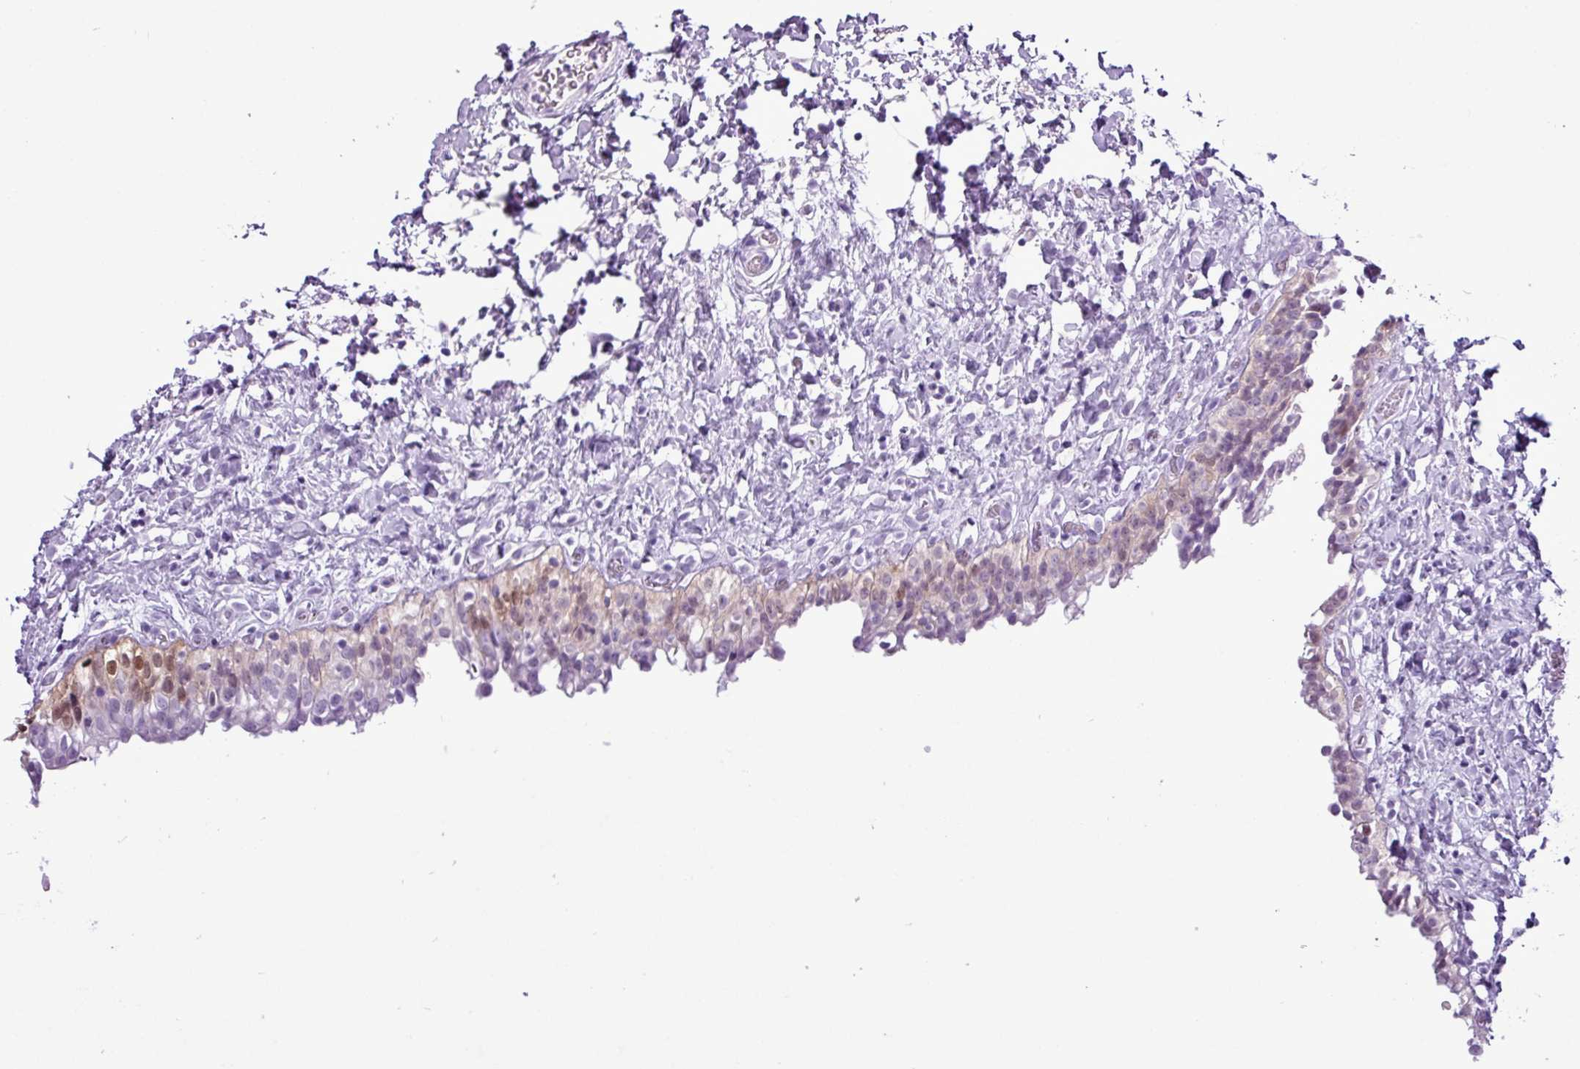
{"staining": {"intensity": "strong", "quantity": "<25%", "location": "cytoplasmic/membranous,nuclear"}, "tissue": "urinary bladder", "cell_type": "Urothelial cells", "image_type": "normal", "snomed": [{"axis": "morphology", "description": "Normal tissue, NOS"}, {"axis": "topography", "description": "Urinary bladder"}], "caption": "Unremarkable urinary bladder reveals strong cytoplasmic/membranous,nuclear positivity in approximately <25% of urothelial cells, visualized by immunohistochemistry. The staining was performed using DAB to visualize the protein expression in brown, while the nuclei were stained in blue with hematoxylin (Magnification: 20x).", "gene": "ALDH3A1", "patient": {"sex": "male", "age": 51}}